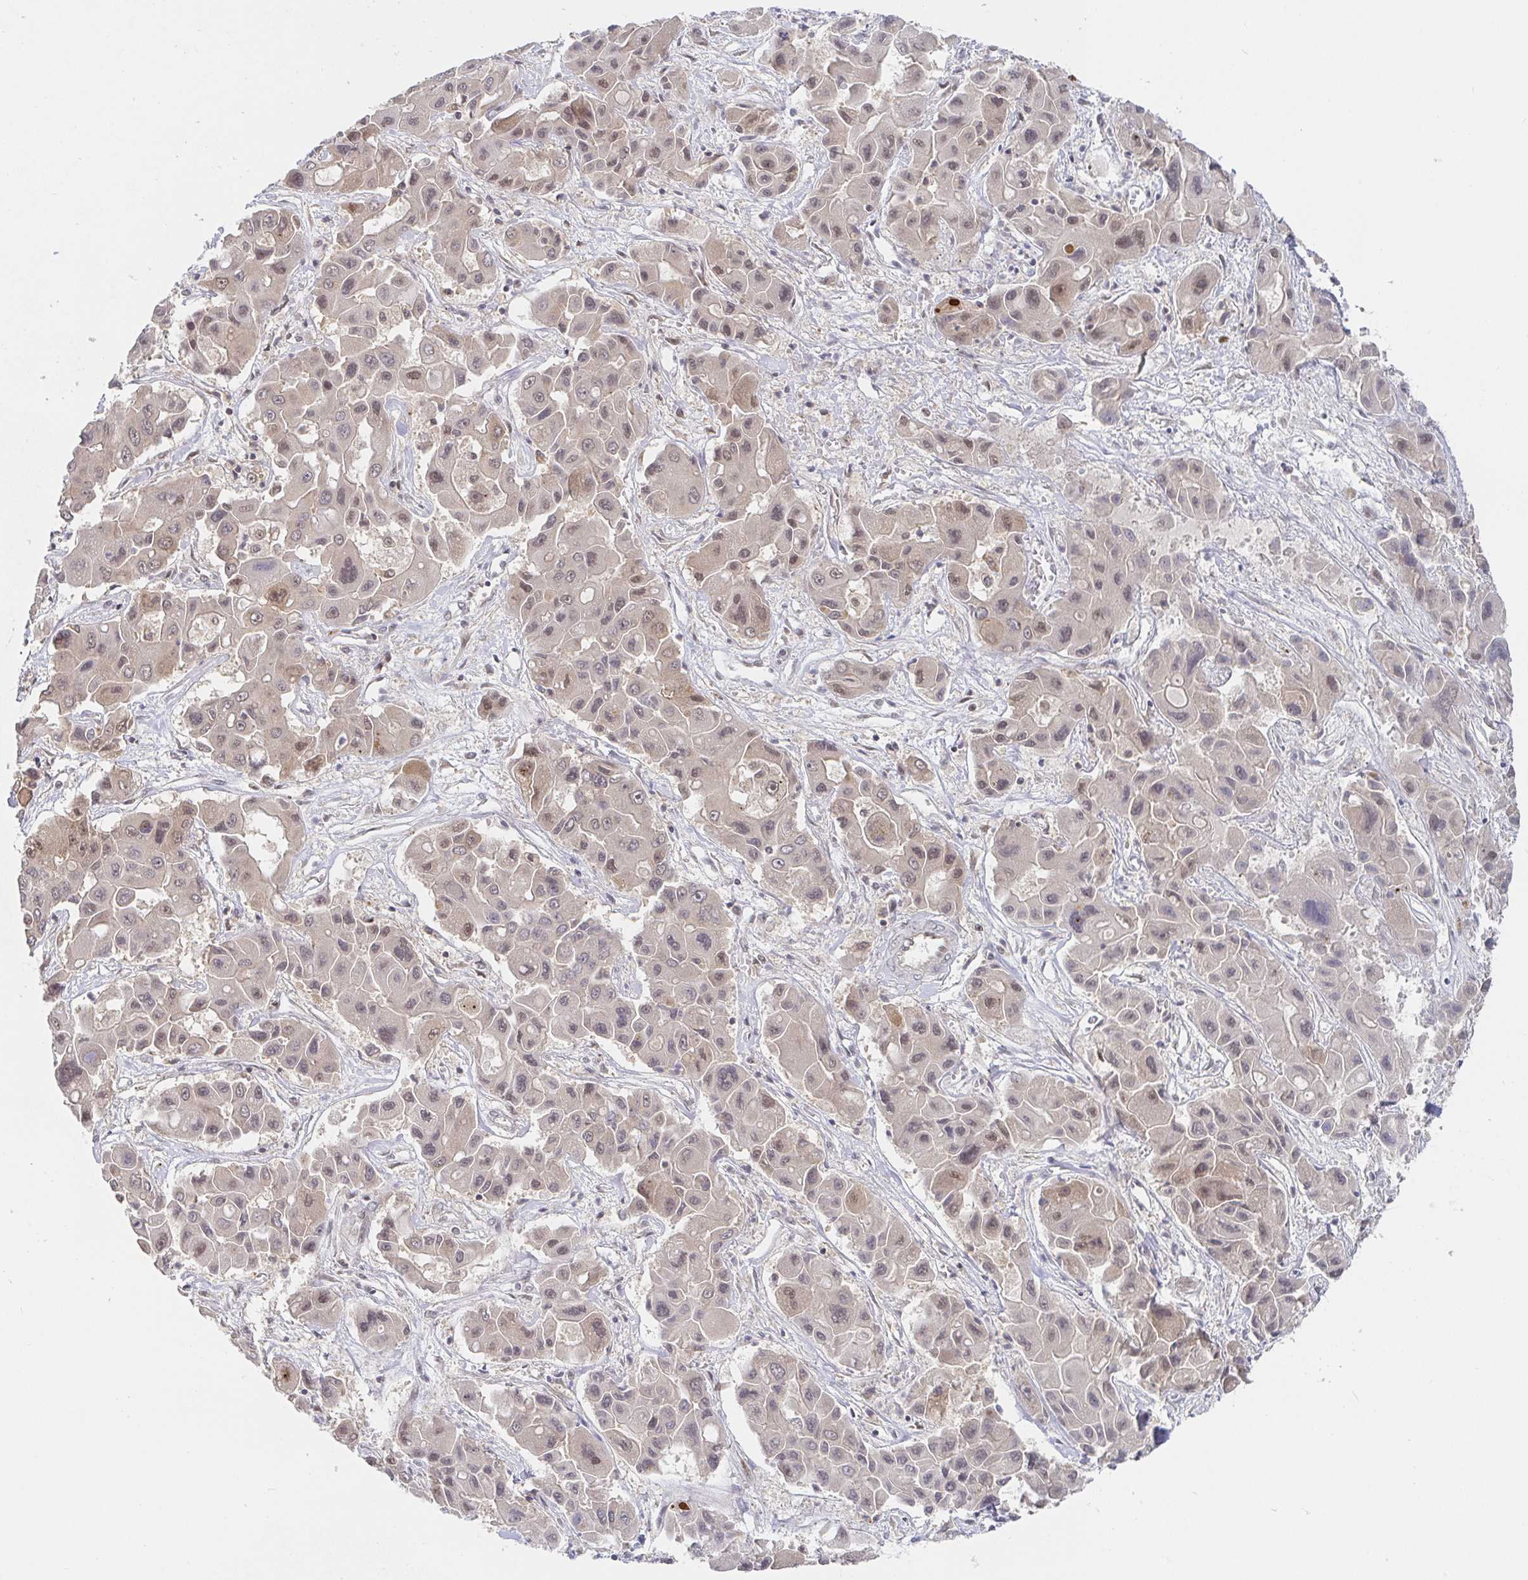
{"staining": {"intensity": "weak", "quantity": "<25%", "location": "cytoplasmic/membranous,nuclear"}, "tissue": "liver cancer", "cell_type": "Tumor cells", "image_type": "cancer", "snomed": [{"axis": "morphology", "description": "Cholangiocarcinoma"}, {"axis": "topography", "description": "Liver"}], "caption": "This is an immunohistochemistry image of cholangiocarcinoma (liver). There is no expression in tumor cells.", "gene": "ALG1", "patient": {"sex": "male", "age": 67}}